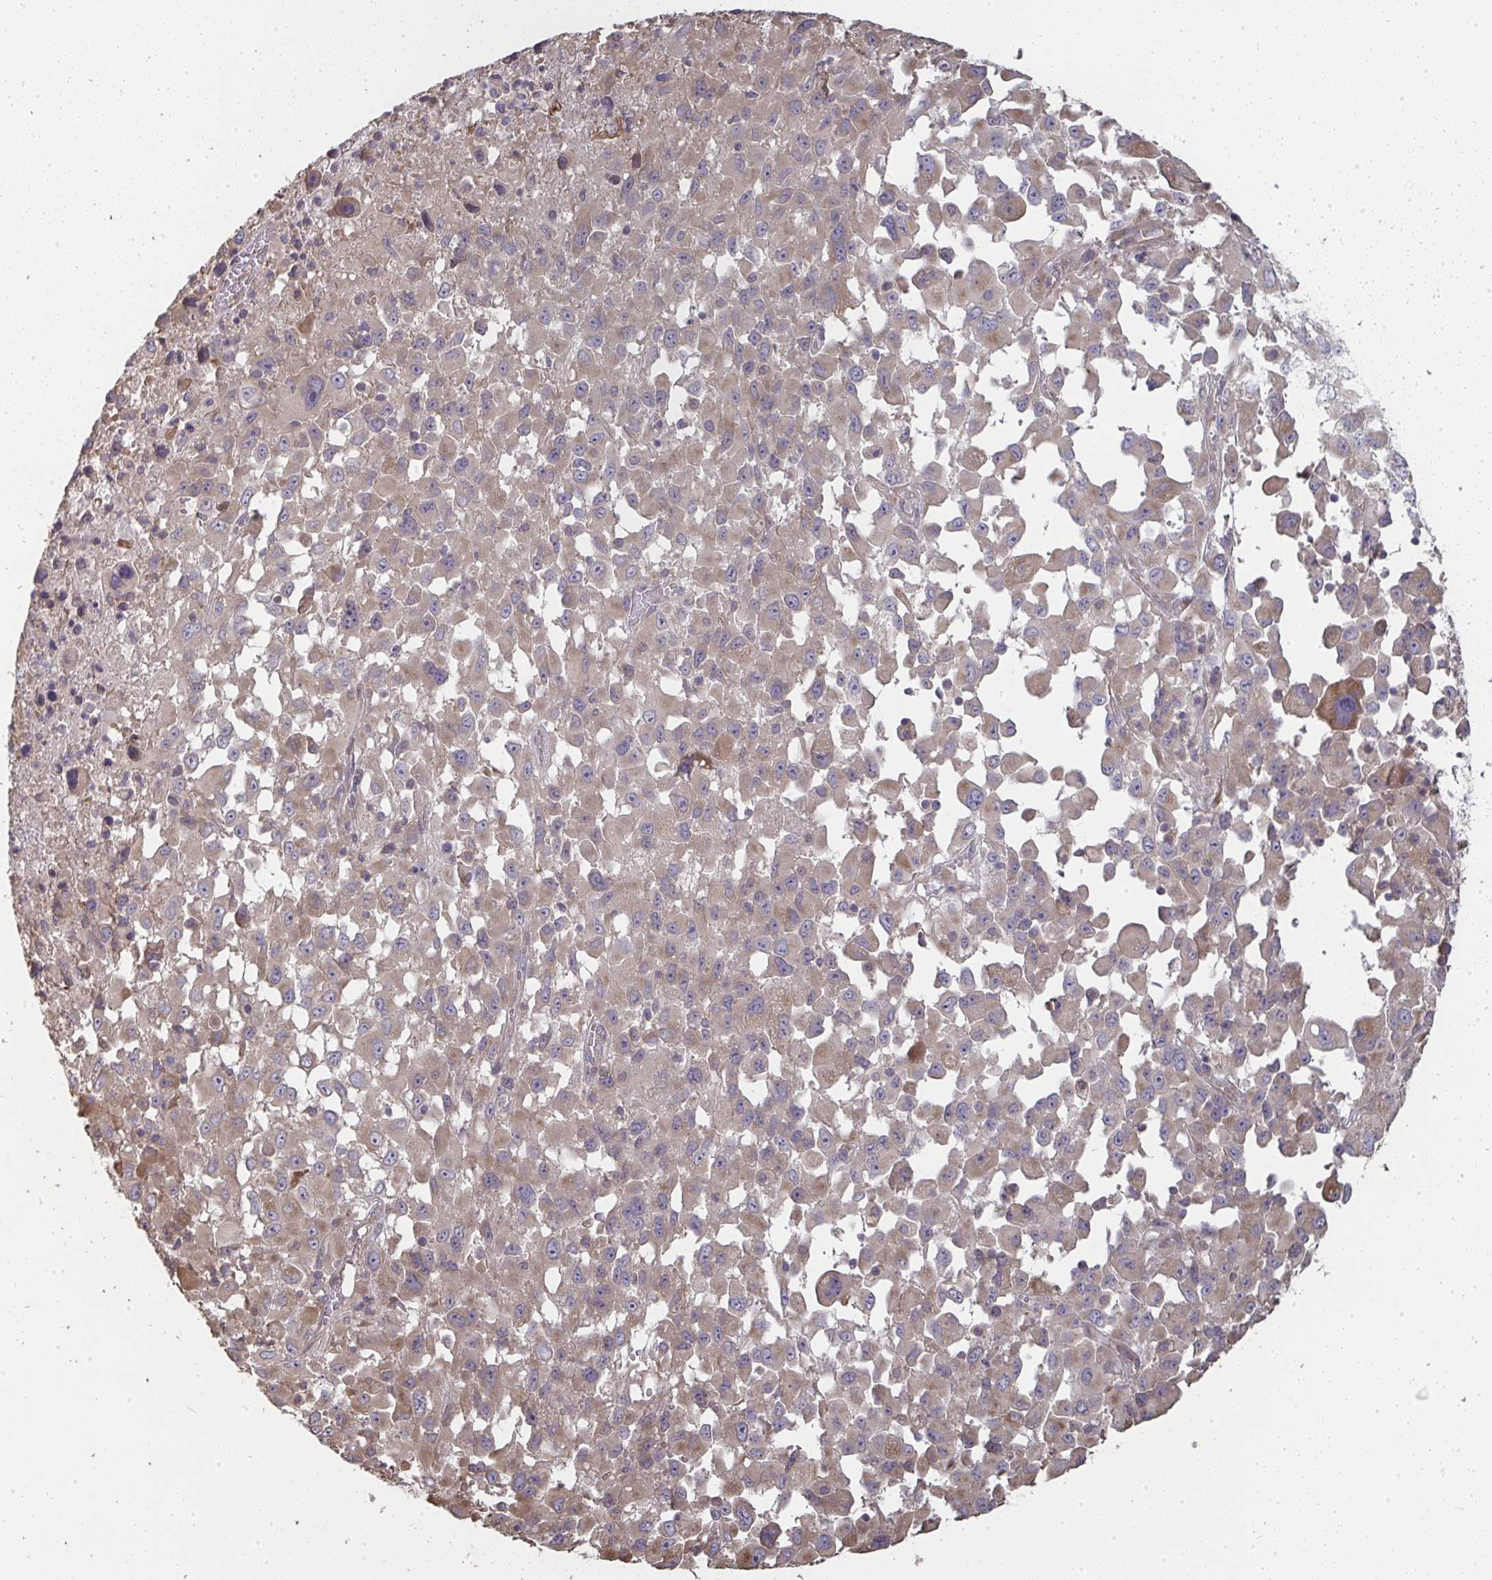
{"staining": {"intensity": "moderate", "quantity": ">75%", "location": "cytoplasmic/membranous"}, "tissue": "melanoma", "cell_type": "Tumor cells", "image_type": "cancer", "snomed": [{"axis": "morphology", "description": "Malignant melanoma, Metastatic site"}, {"axis": "topography", "description": "Soft tissue"}], "caption": "Moderate cytoplasmic/membranous expression for a protein is seen in approximately >75% of tumor cells of melanoma using immunohistochemistry (IHC).", "gene": "ZFYVE28", "patient": {"sex": "male", "age": 50}}